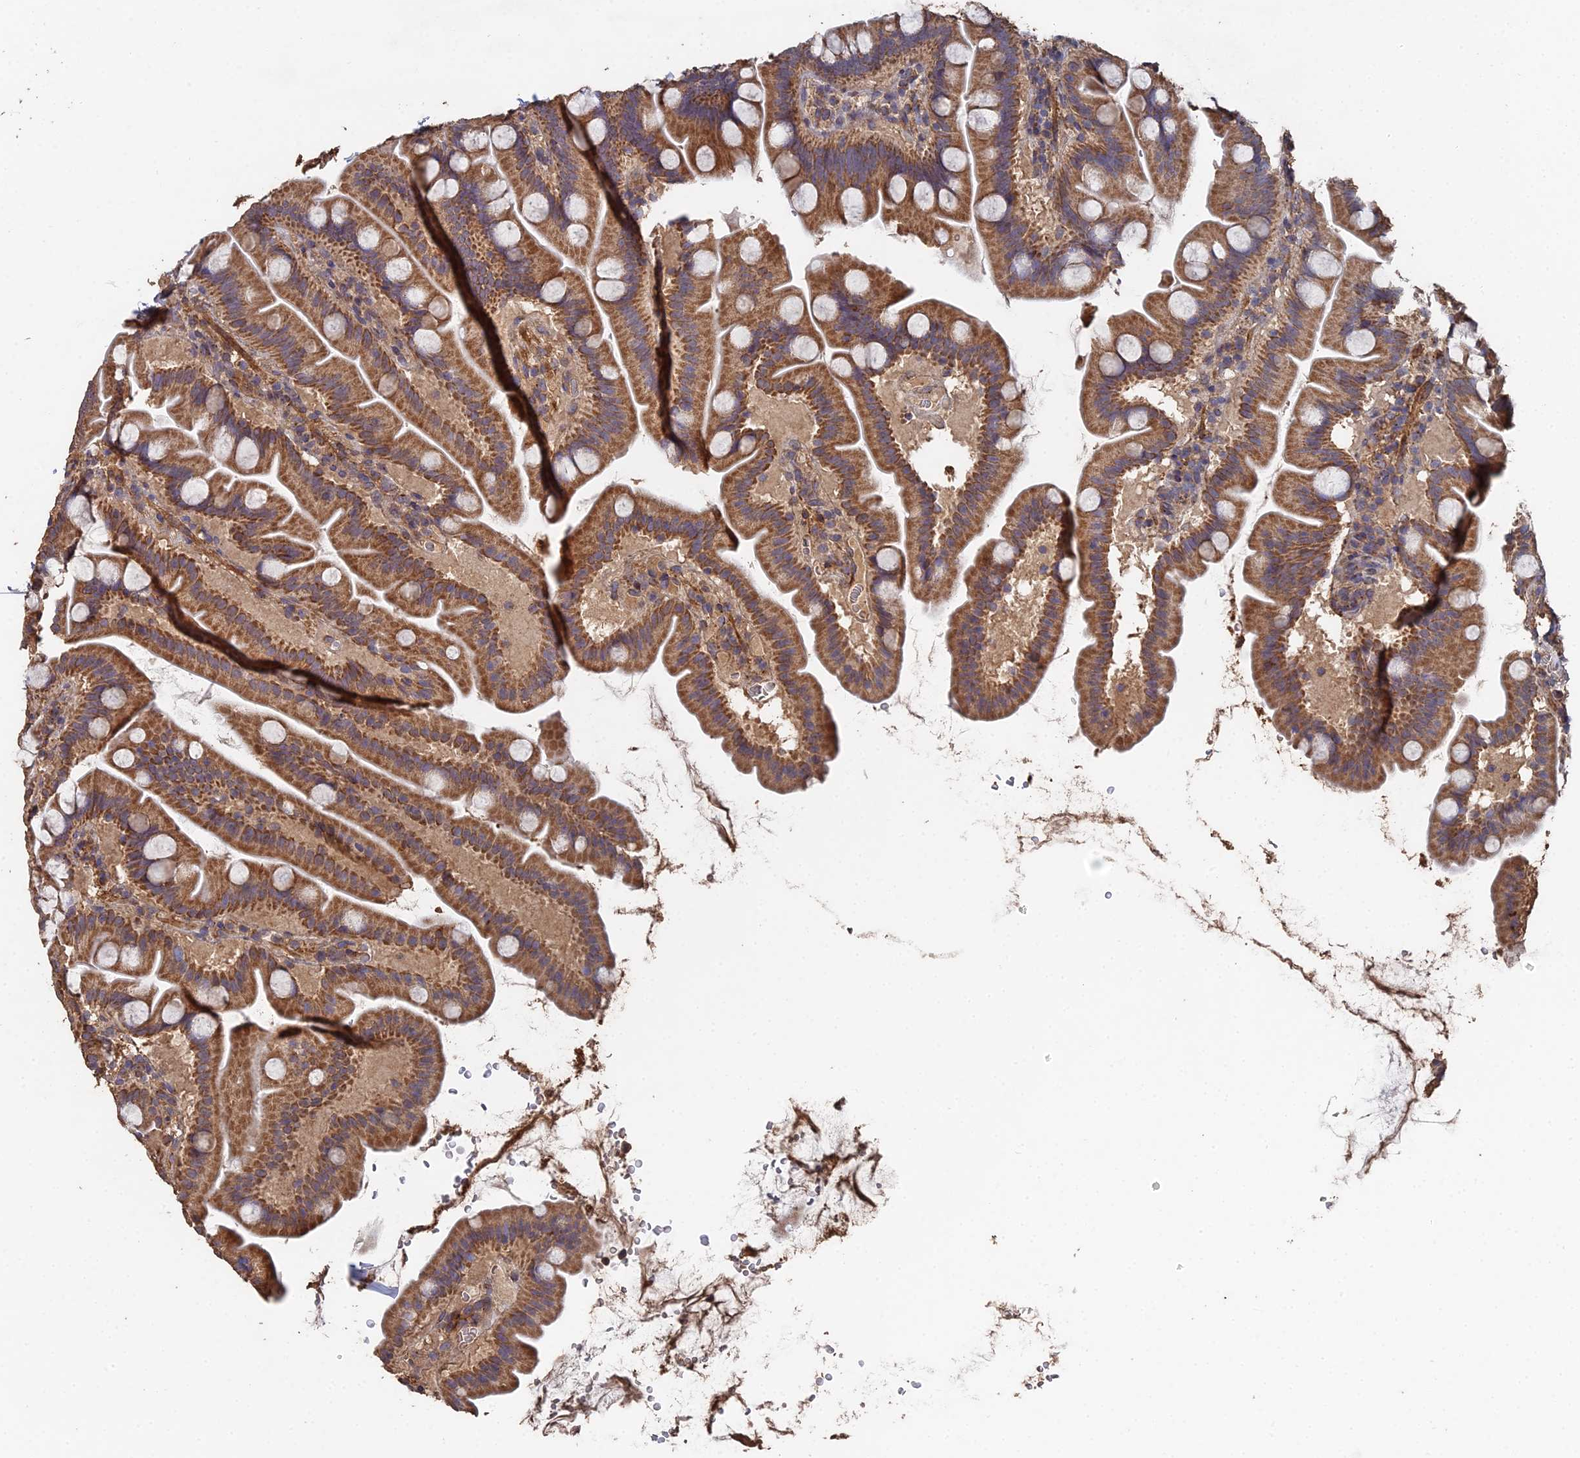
{"staining": {"intensity": "moderate", "quantity": ">75%", "location": "cytoplasmic/membranous"}, "tissue": "small intestine", "cell_type": "Glandular cells", "image_type": "normal", "snomed": [{"axis": "morphology", "description": "Normal tissue, NOS"}, {"axis": "topography", "description": "Small intestine"}], "caption": "Glandular cells show medium levels of moderate cytoplasmic/membranous staining in approximately >75% of cells in normal human small intestine.", "gene": "SPANXN4", "patient": {"sex": "female", "age": 68}}